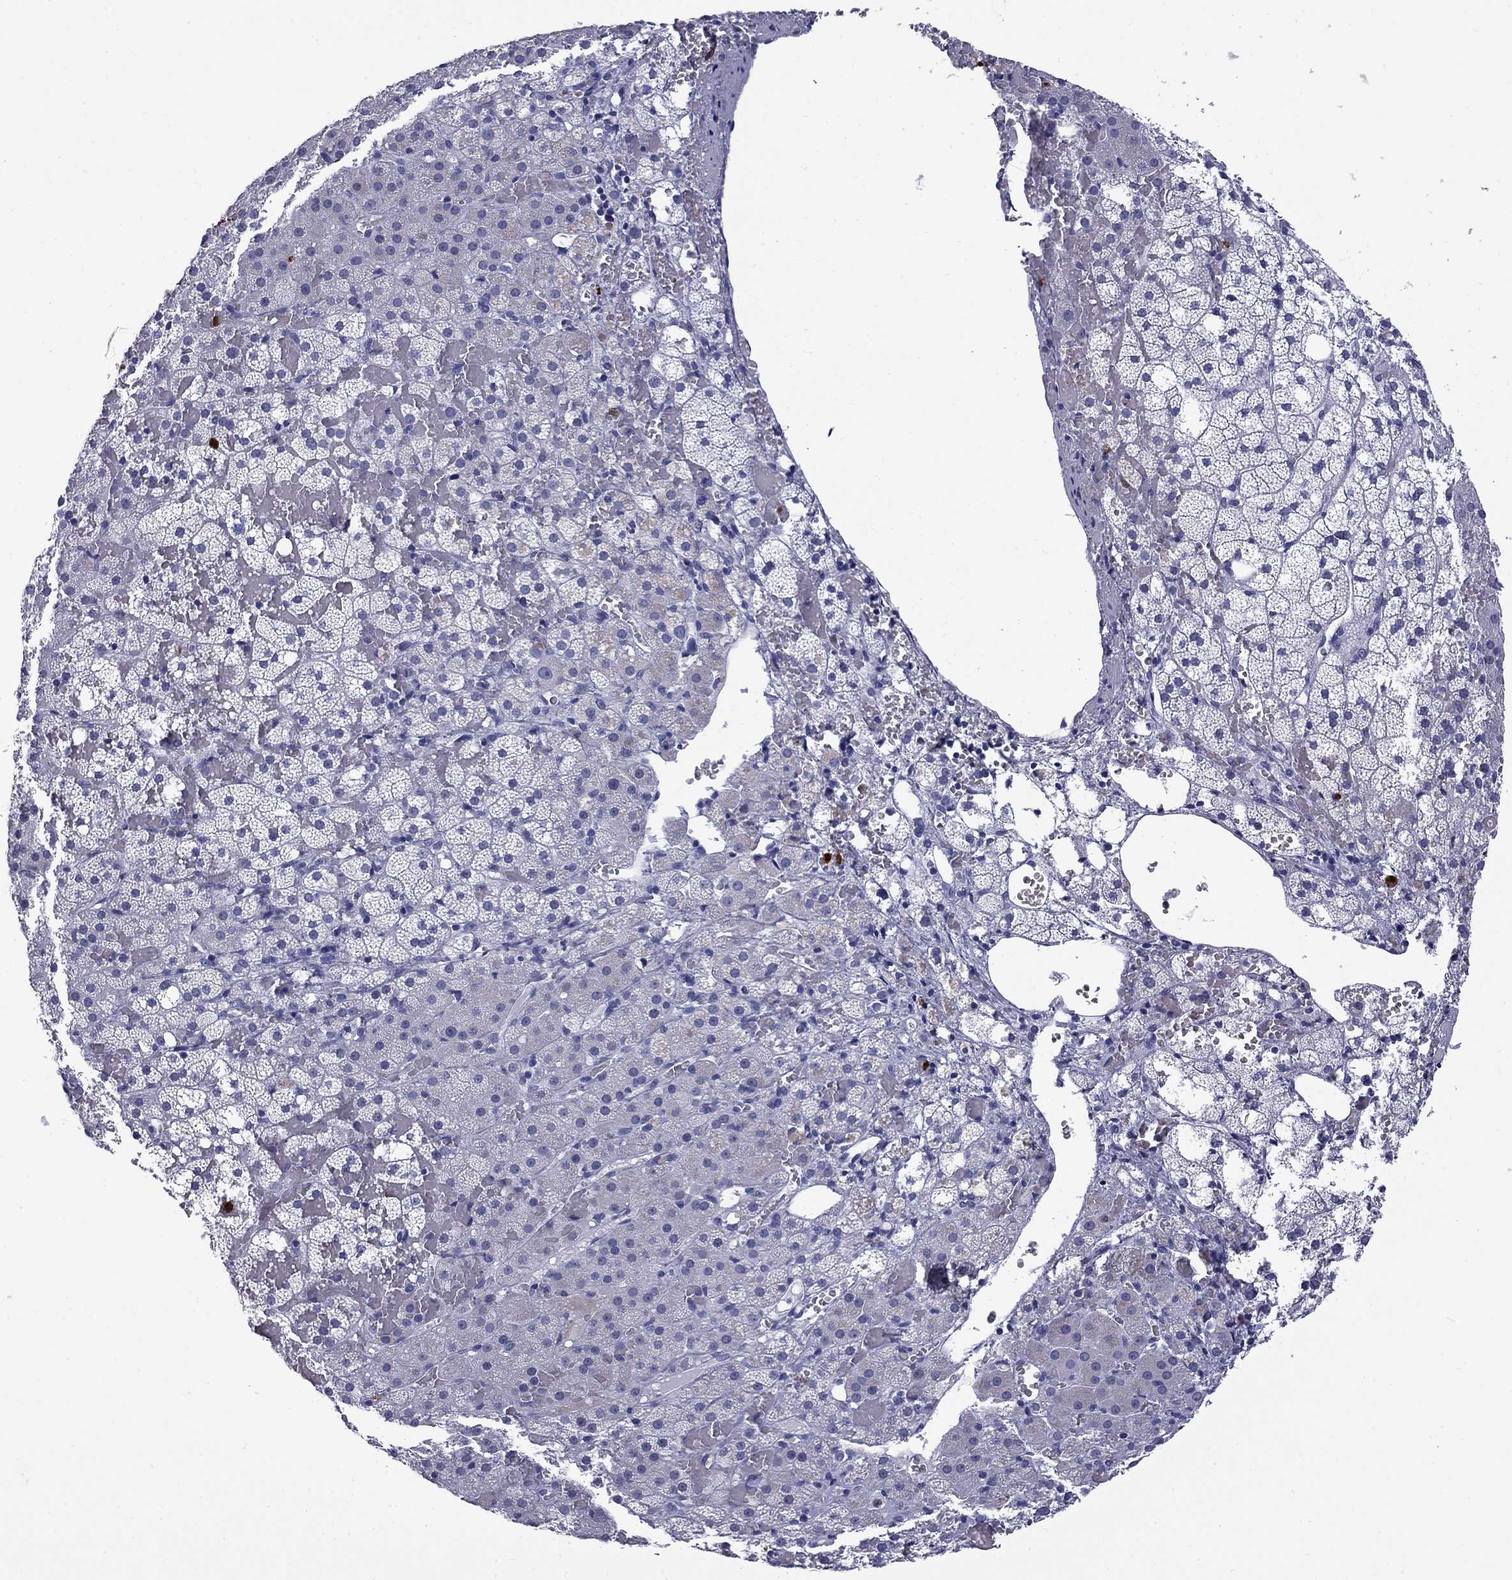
{"staining": {"intensity": "negative", "quantity": "none", "location": "none"}, "tissue": "adrenal gland", "cell_type": "Glandular cells", "image_type": "normal", "snomed": [{"axis": "morphology", "description": "Normal tissue, NOS"}, {"axis": "topography", "description": "Adrenal gland"}], "caption": "This is an immunohistochemistry (IHC) histopathology image of benign adrenal gland. There is no expression in glandular cells.", "gene": "TRIM29", "patient": {"sex": "male", "age": 53}}